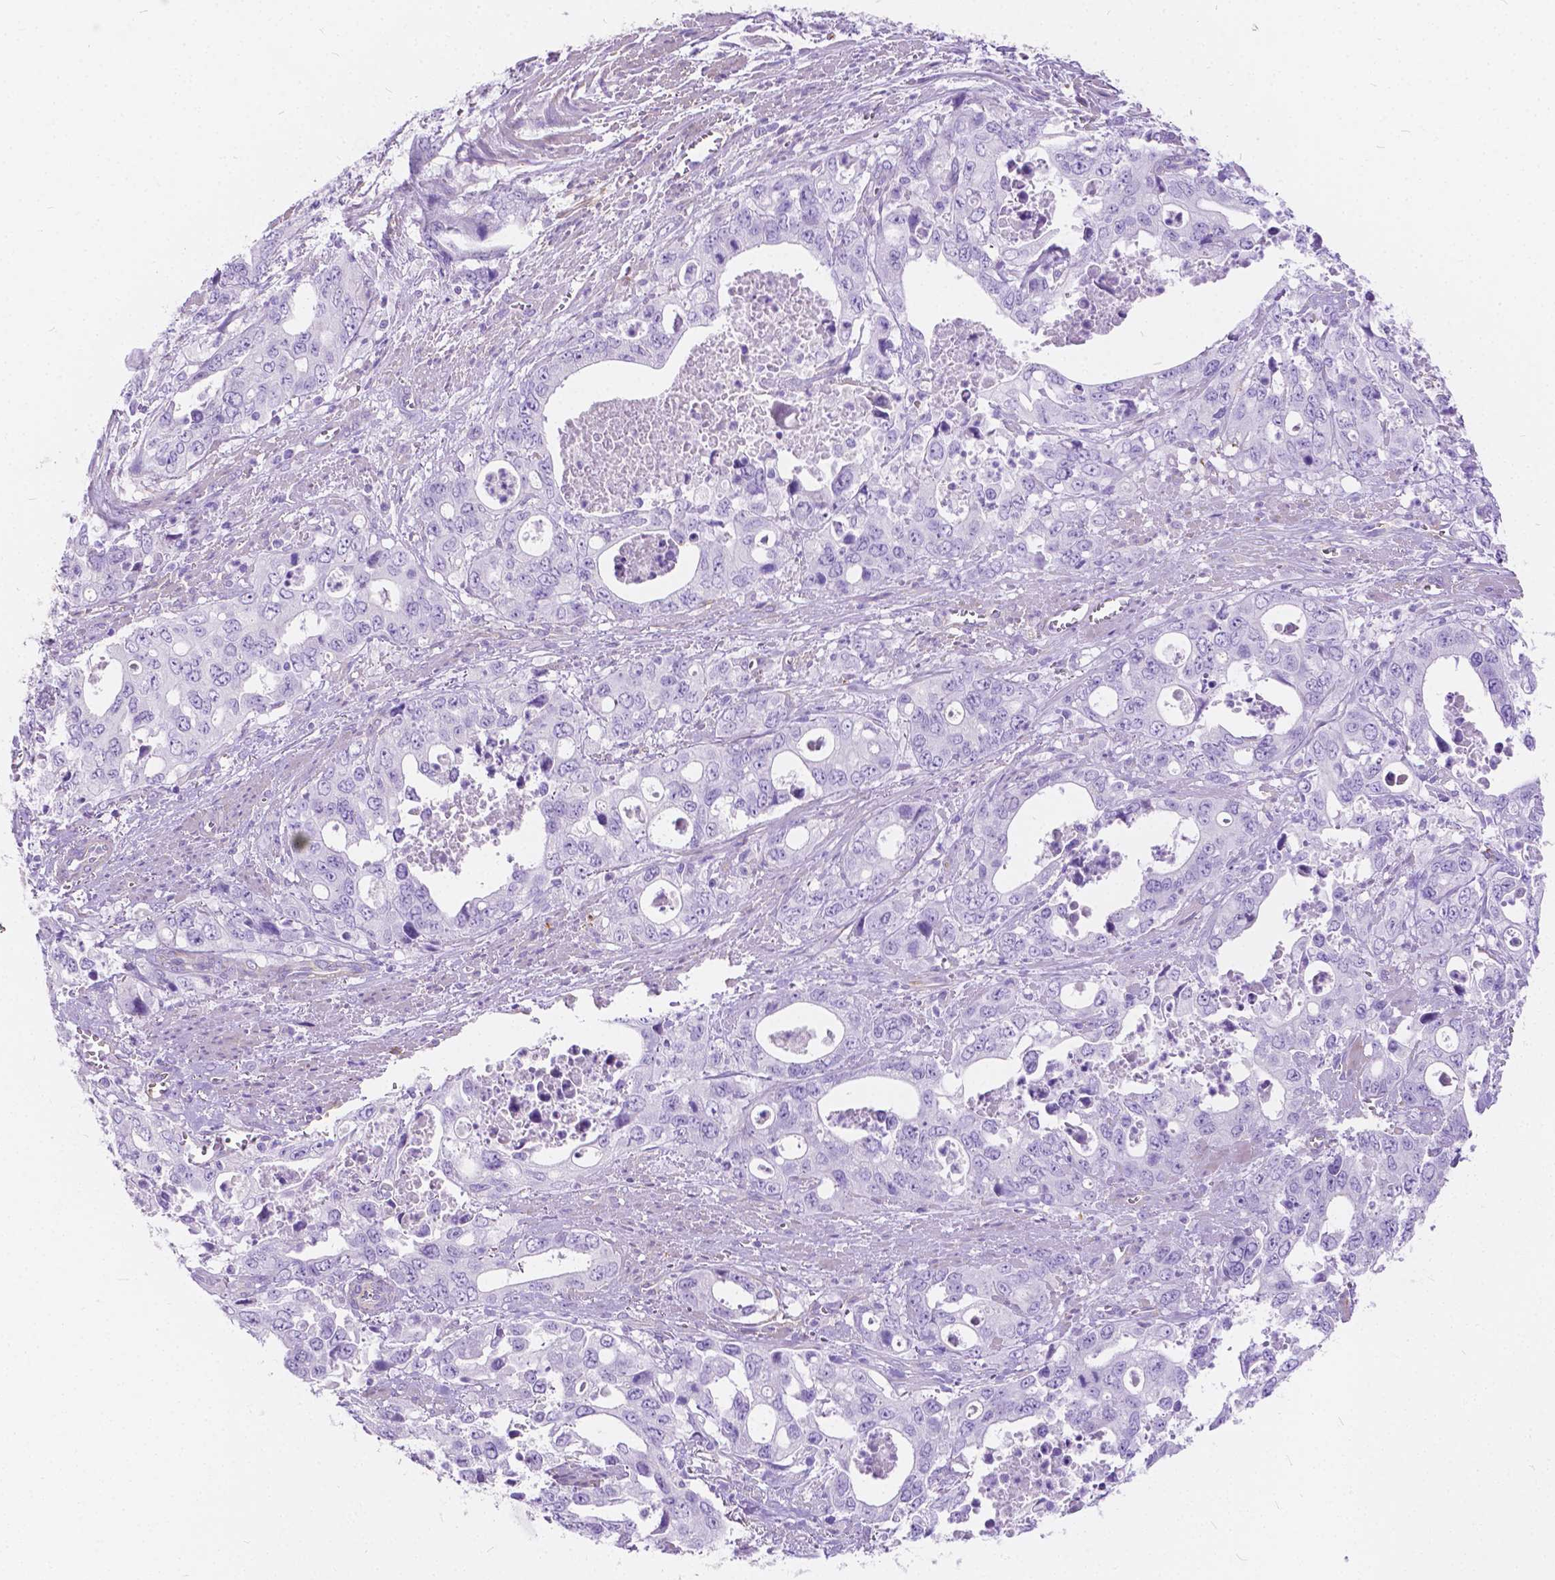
{"staining": {"intensity": "negative", "quantity": "none", "location": "none"}, "tissue": "stomach cancer", "cell_type": "Tumor cells", "image_type": "cancer", "snomed": [{"axis": "morphology", "description": "Adenocarcinoma, NOS"}, {"axis": "topography", "description": "Stomach, upper"}], "caption": "DAB (3,3'-diaminobenzidine) immunohistochemical staining of human stomach adenocarcinoma exhibits no significant positivity in tumor cells.", "gene": "CHRM1", "patient": {"sex": "male", "age": 74}}